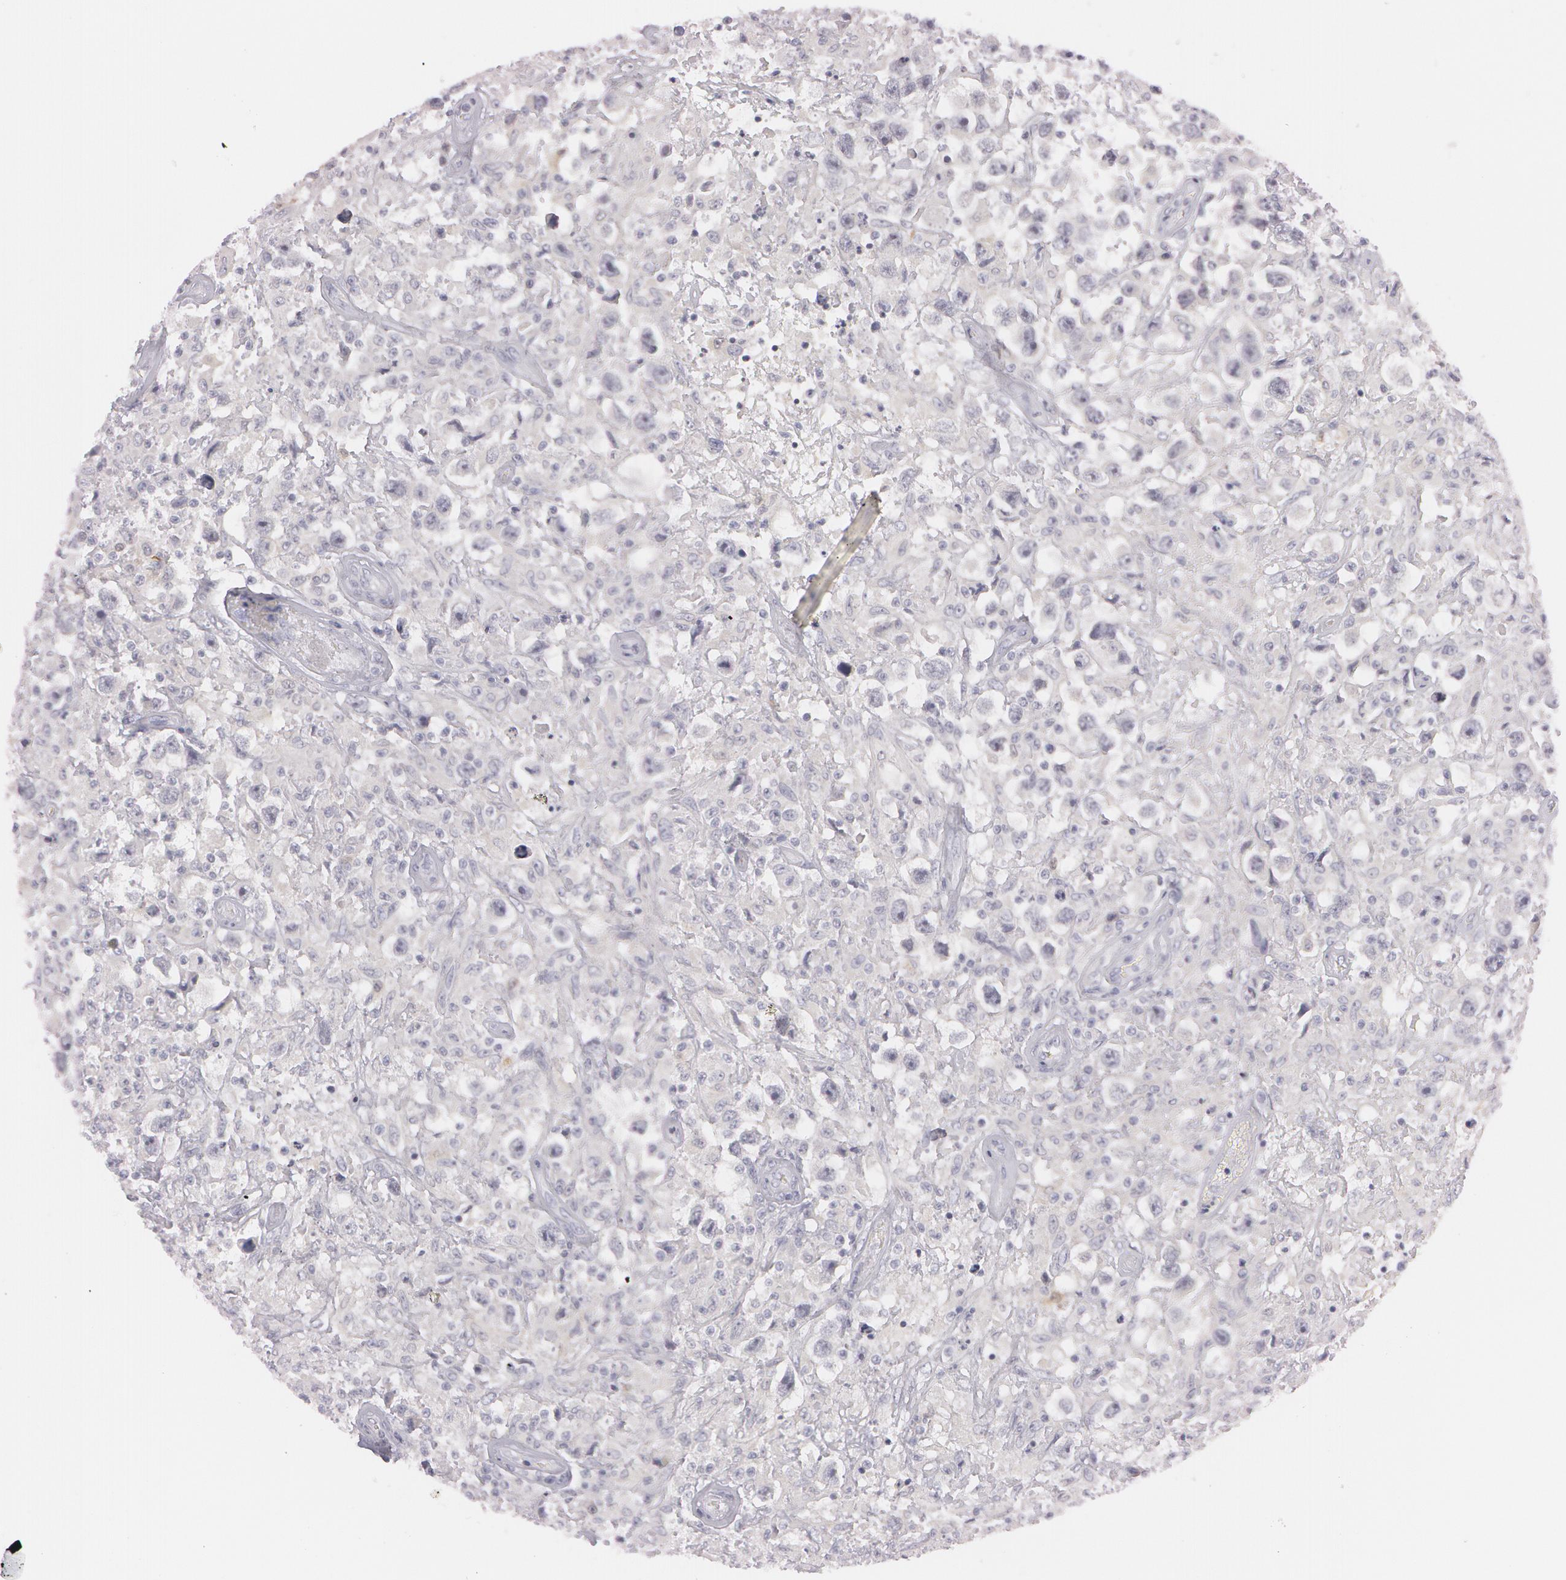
{"staining": {"intensity": "negative", "quantity": "none", "location": "none"}, "tissue": "testis cancer", "cell_type": "Tumor cells", "image_type": "cancer", "snomed": [{"axis": "morphology", "description": "Seminoma, NOS"}, {"axis": "topography", "description": "Testis"}], "caption": "An immunohistochemistry (IHC) image of testis cancer is shown. There is no staining in tumor cells of testis cancer.", "gene": "IL1RN", "patient": {"sex": "male", "age": 34}}